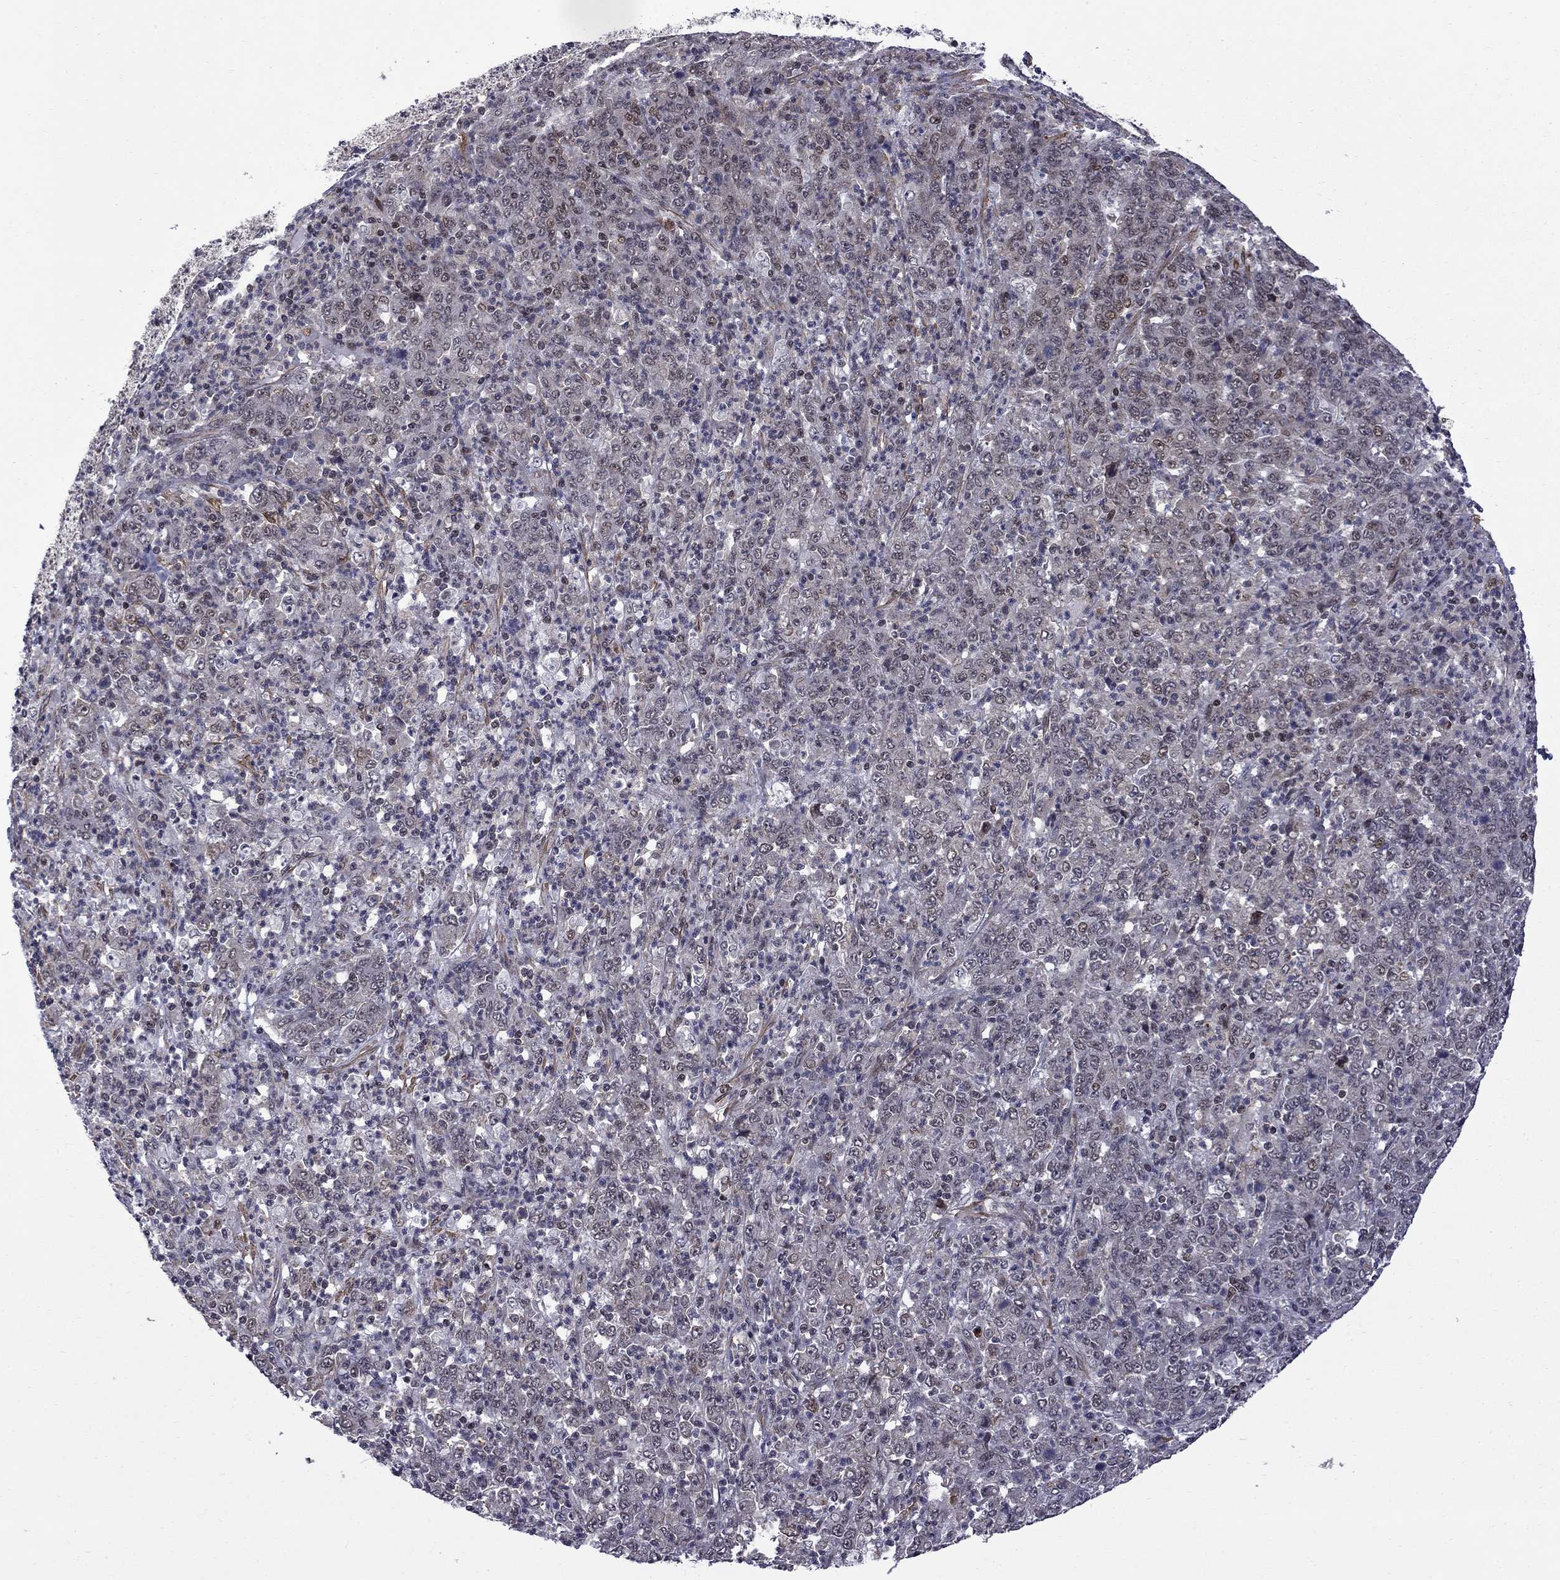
{"staining": {"intensity": "negative", "quantity": "none", "location": "none"}, "tissue": "stomach cancer", "cell_type": "Tumor cells", "image_type": "cancer", "snomed": [{"axis": "morphology", "description": "Adenocarcinoma, NOS"}, {"axis": "topography", "description": "Stomach, lower"}], "caption": "An IHC image of adenocarcinoma (stomach) is shown. There is no staining in tumor cells of adenocarcinoma (stomach).", "gene": "BRF1", "patient": {"sex": "female", "age": 71}}